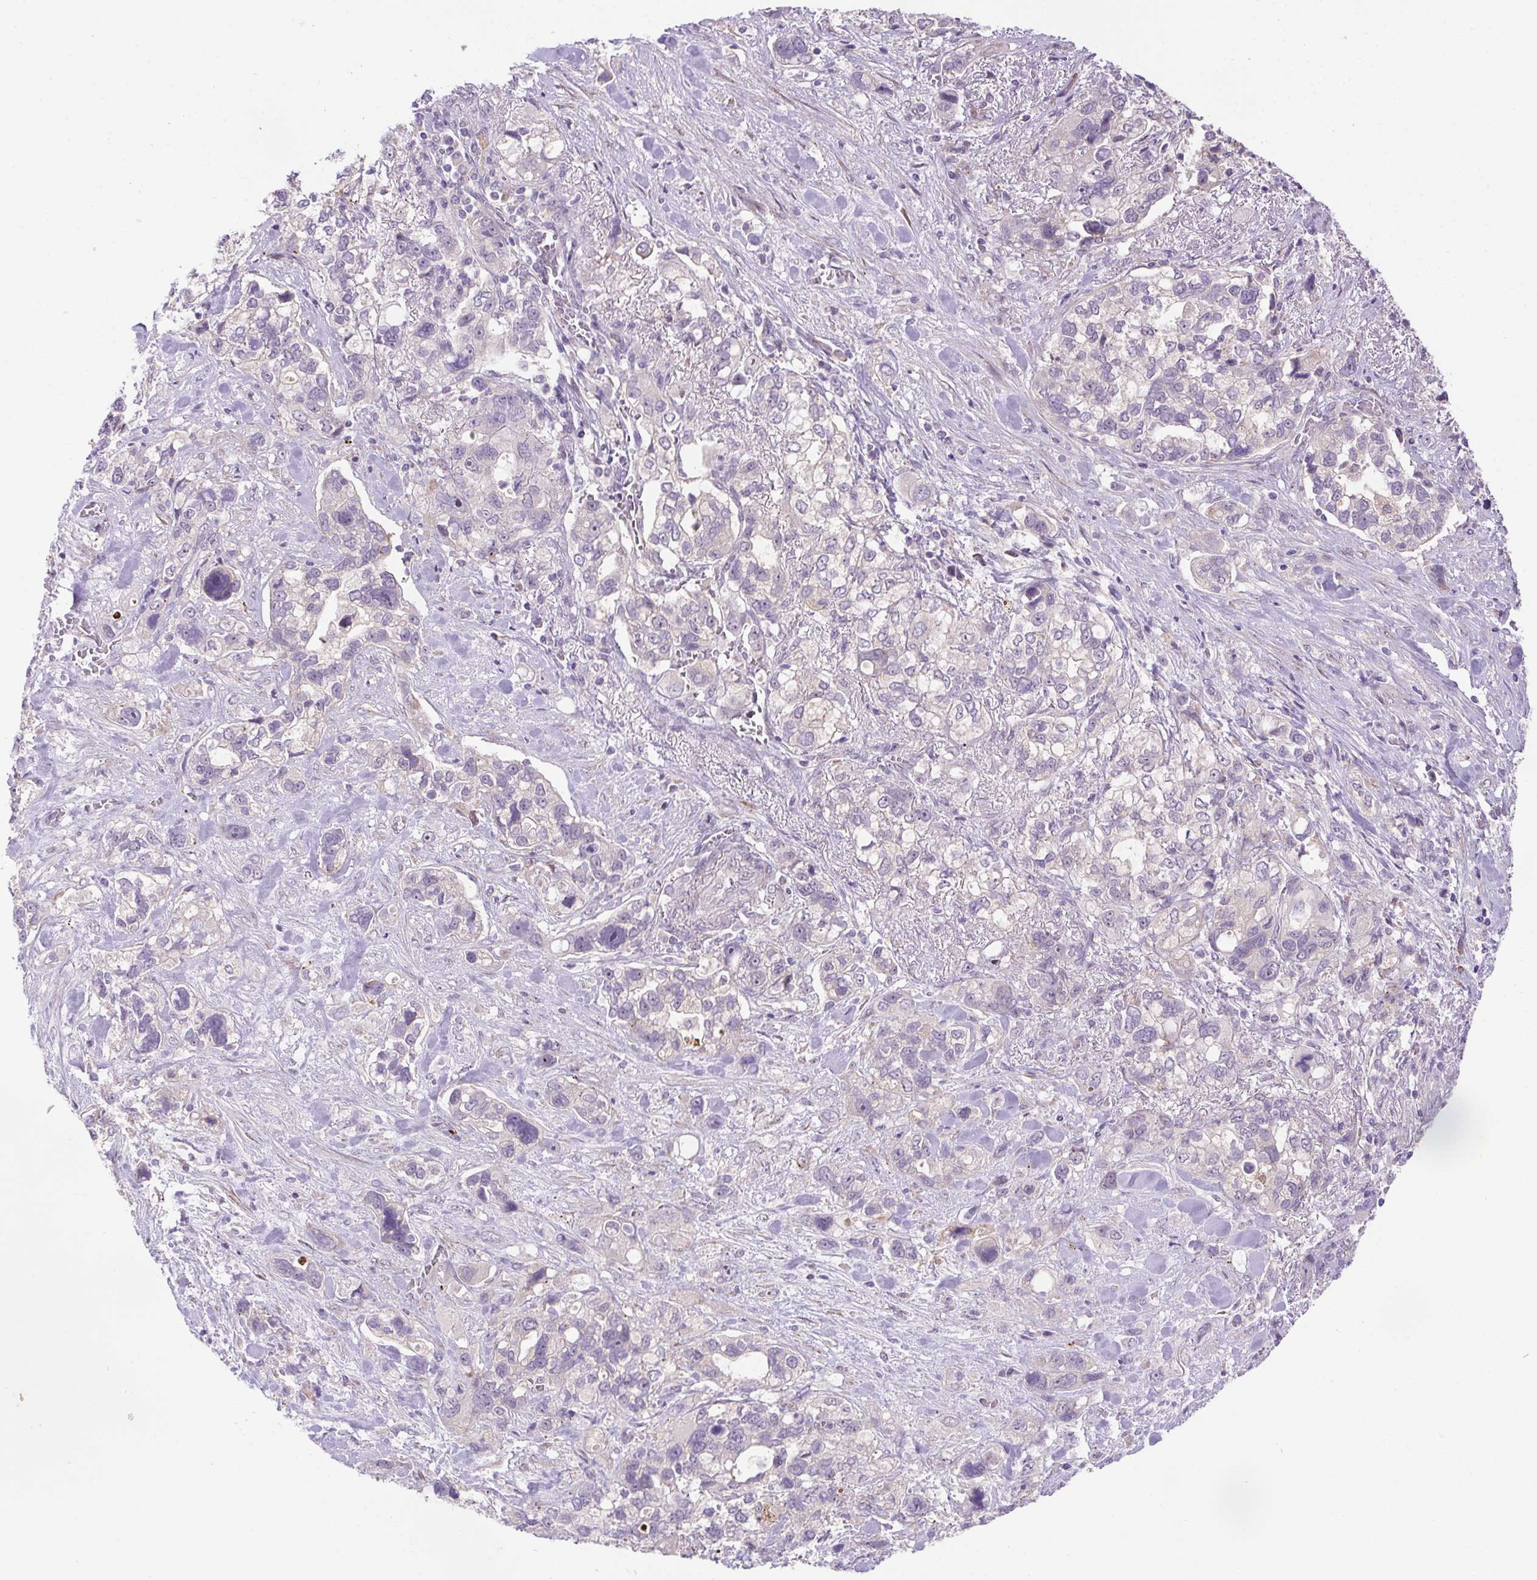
{"staining": {"intensity": "negative", "quantity": "none", "location": "none"}, "tissue": "stomach cancer", "cell_type": "Tumor cells", "image_type": "cancer", "snomed": [{"axis": "morphology", "description": "Adenocarcinoma, NOS"}, {"axis": "topography", "description": "Stomach, upper"}], "caption": "IHC photomicrograph of stomach cancer stained for a protein (brown), which exhibits no staining in tumor cells.", "gene": "LRRTM1", "patient": {"sex": "female", "age": 81}}